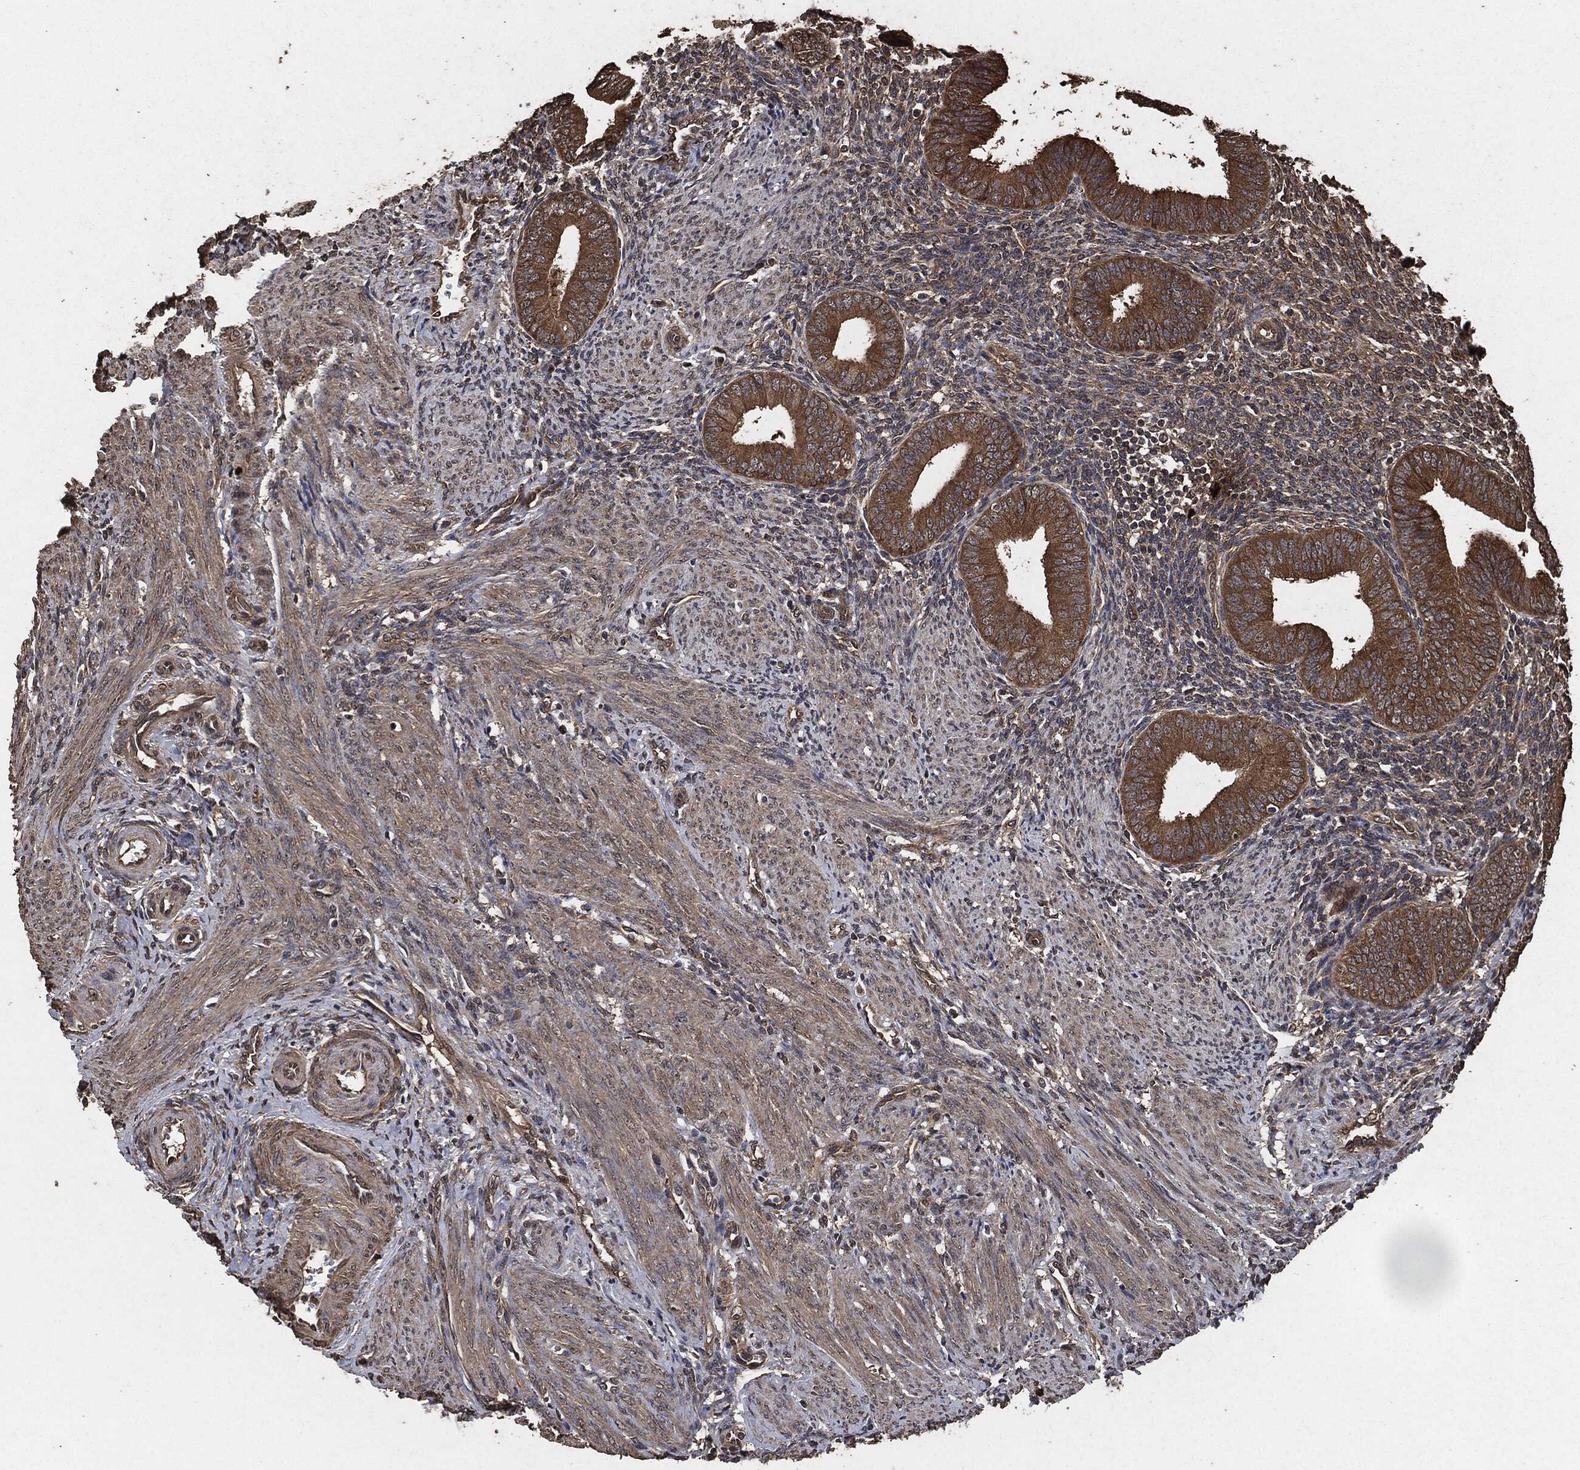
{"staining": {"intensity": "weak", "quantity": "25%-75%", "location": "cytoplasmic/membranous"}, "tissue": "endometrium", "cell_type": "Cells in endometrial stroma", "image_type": "normal", "snomed": [{"axis": "morphology", "description": "Normal tissue, NOS"}, {"axis": "topography", "description": "Endometrium"}], "caption": "Weak cytoplasmic/membranous expression for a protein is present in approximately 25%-75% of cells in endometrial stroma of unremarkable endometrium using immunohistochemistry (IHC).", "gene": "AKT1S1", "patient": {"sex": "female", "age": 39}}